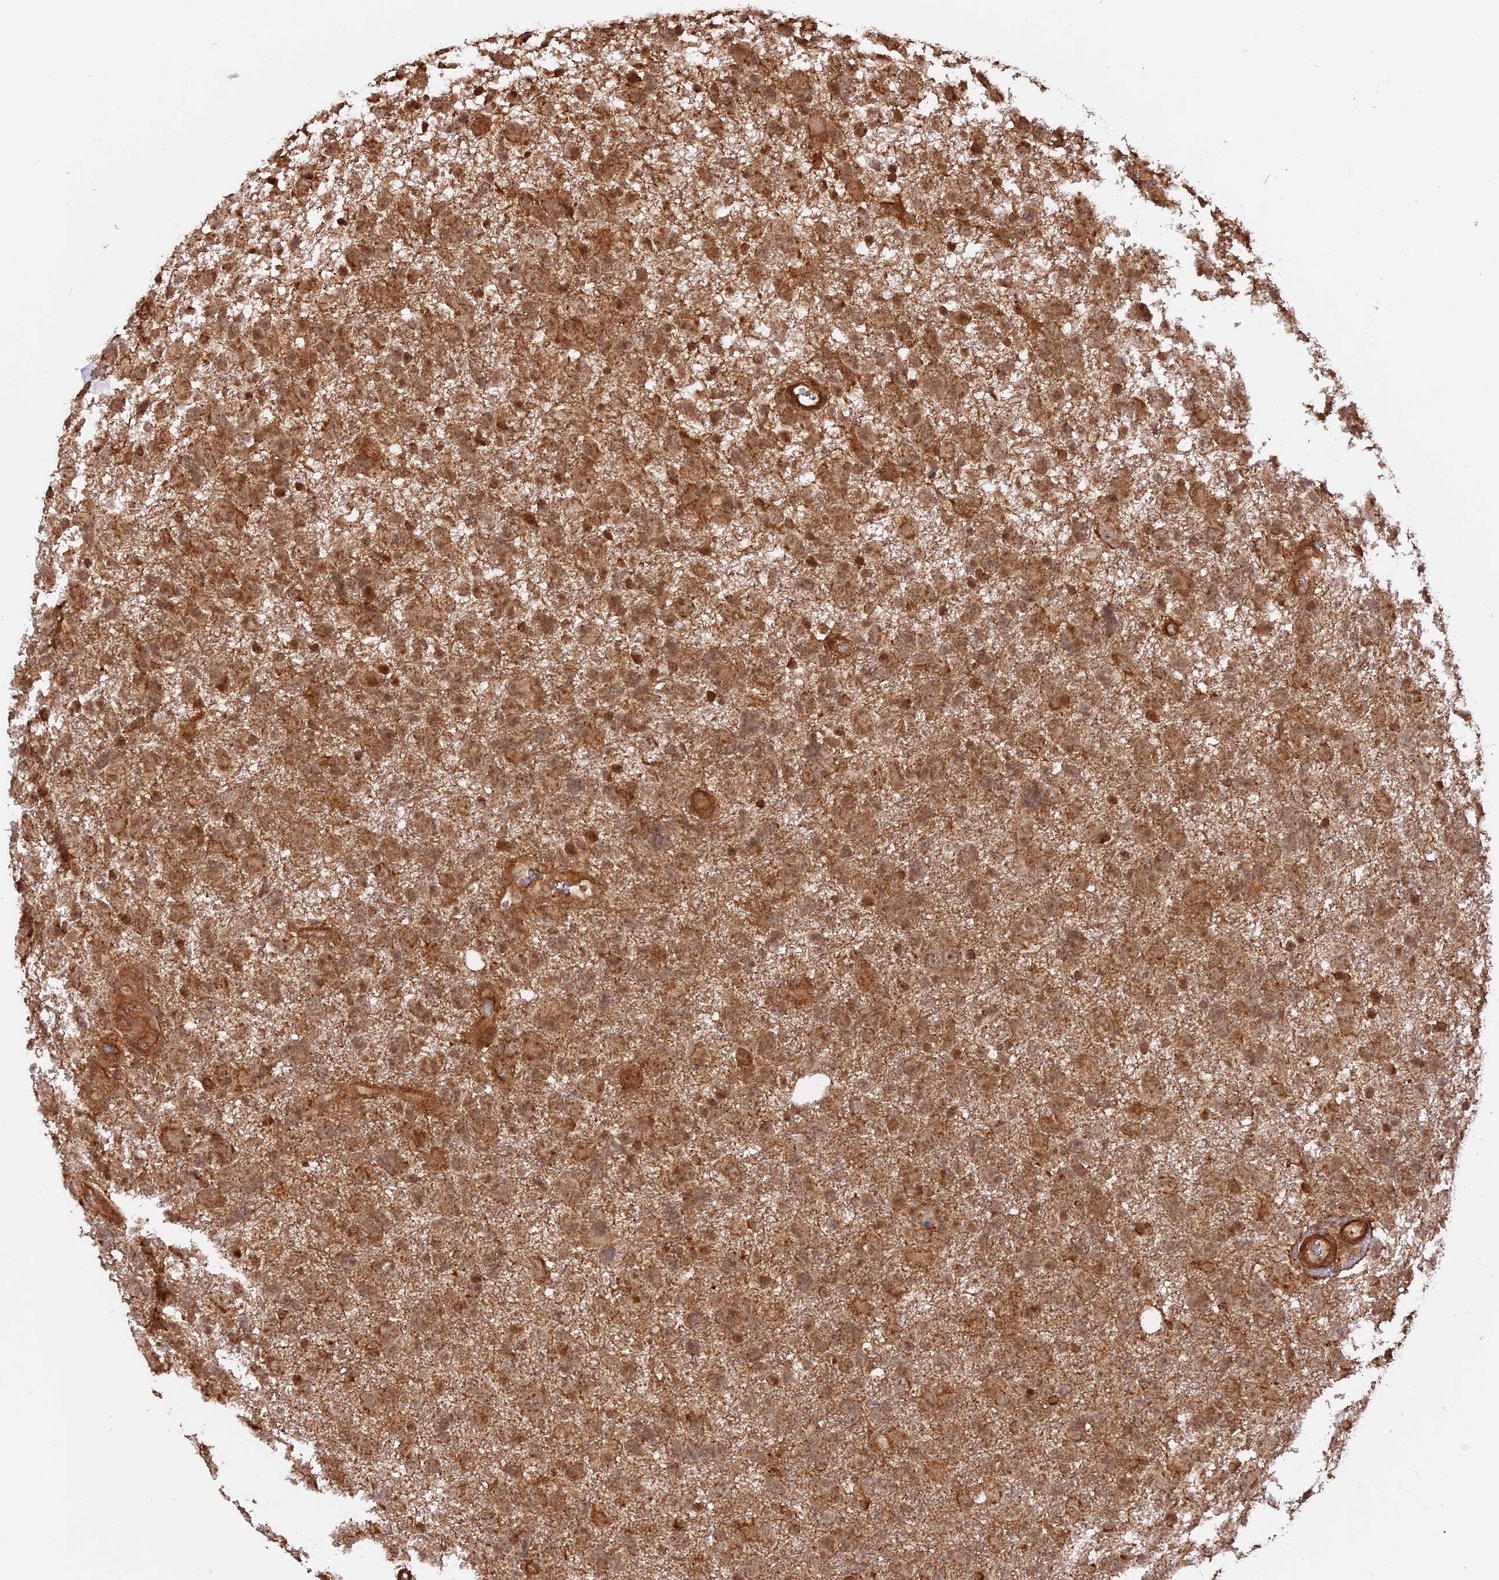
{"staining": {"intensity": "moderate", "quantity": ">75%", "location": "cytoplasmic/membranous,nuclear"}, "tissue": "glioma", "cell_type": "Tumor cells", "image_type": "cancer", "snomed": [{"axis": "morphology", "description": "Glioma, malignant, High grade"}, {"axis": "topography", "description": "Brain"}], "caption": "This photomicrograph shows high-grade glioma (malignant) stained with IHC to label a protein in brown. The cytoplasmic/membranous and nuclear of tumor cells show moderate positivity for the protein. Nuclei are counter-stained blue.", "gene": "CCDC174", "patient": {"sex": "male", "age": 61}}